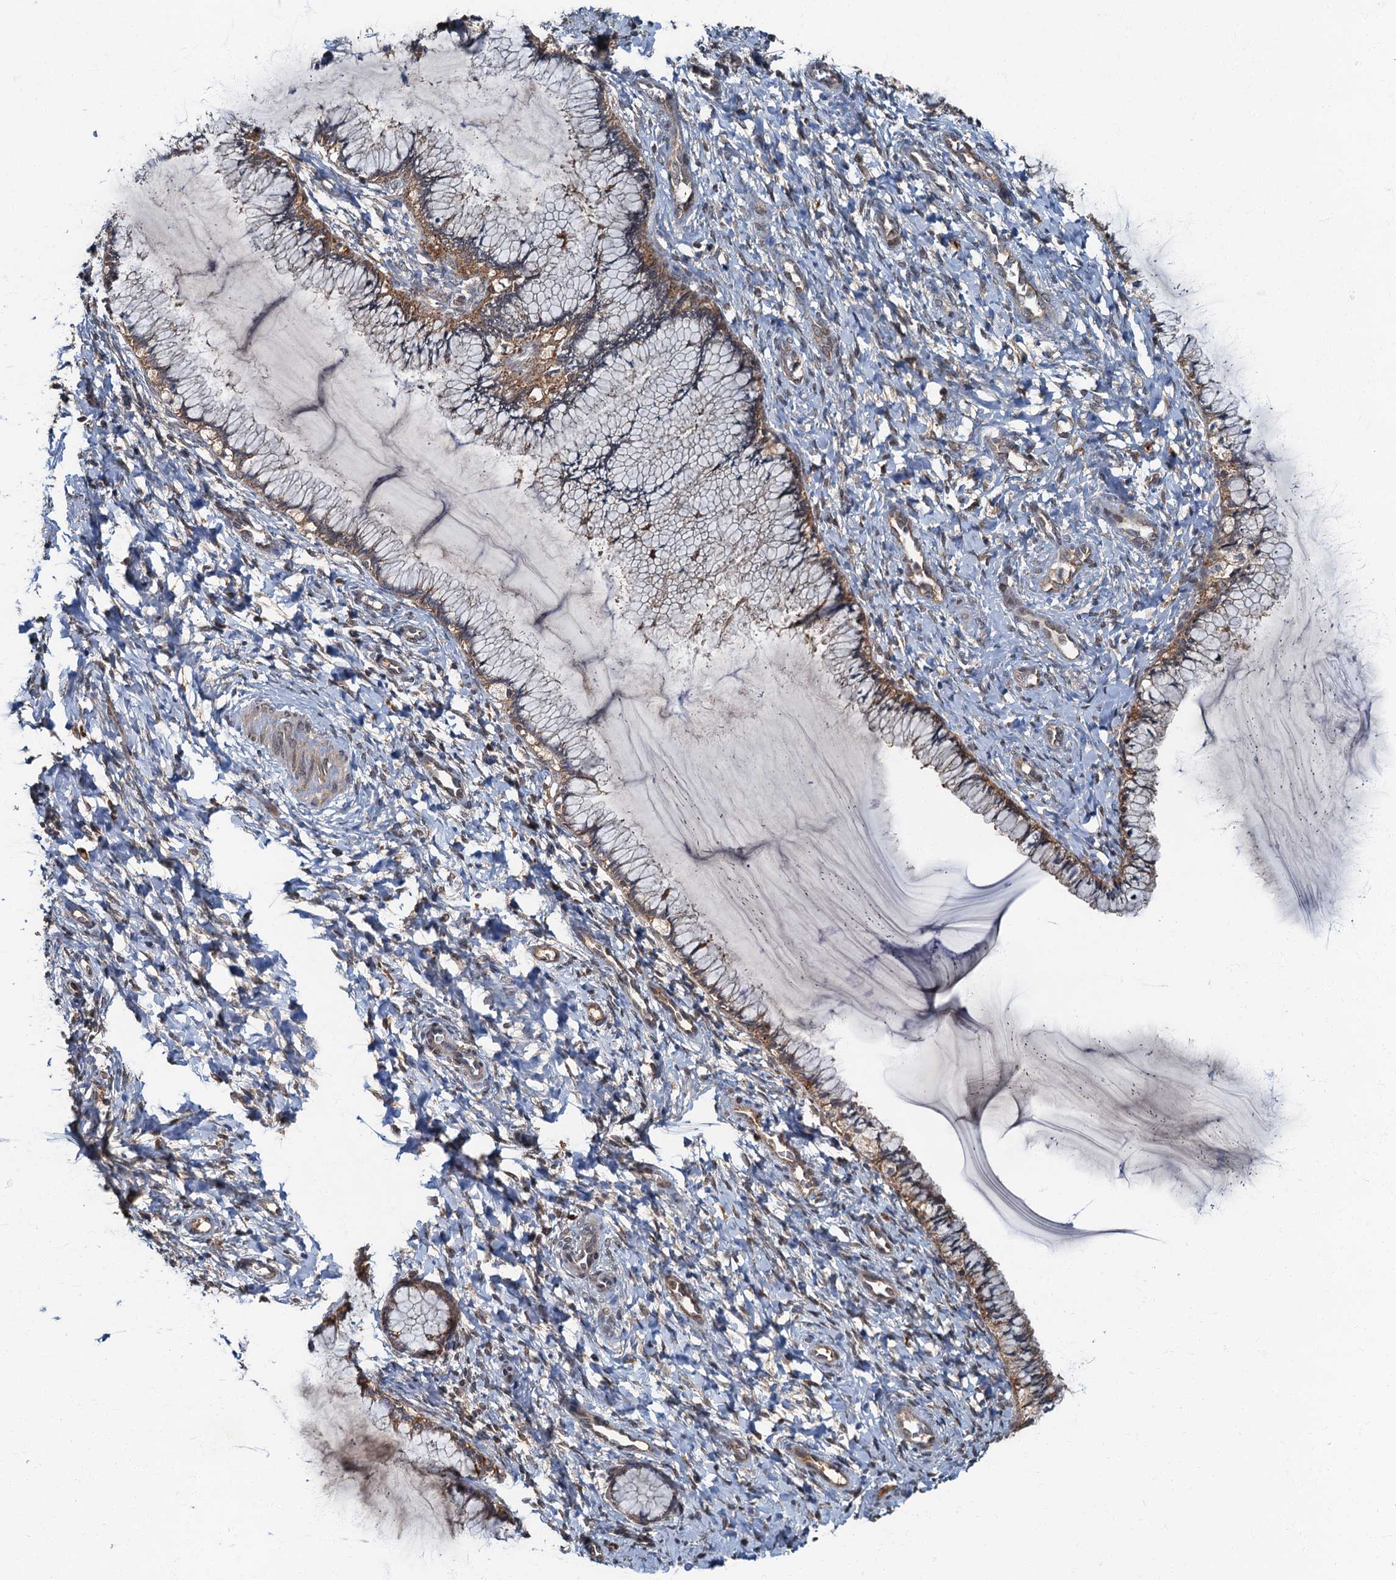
{"staining": {"intensity": "moderate", "quantity": ">75%", "location": "cytoplasmic/membranous"}, "tissue": "cervix", "cell_type": "Glandular cells", "image_type": "normal", "snomed": [{"axis": "morphology", "description": "Normal tissue, NOS"}, {"axis": "morphology", "description": "Adenocarcinoma, NOS"}, {"axis": "topography", "description": "Cervix"}], "caption": "Immunohistochemical staining of benign cervix reveals >75% levels of moderate cytoplasmic/membranous protein positivity in approximately >75% of glandular cells.", "gene": "WDCP", "patient": {"sex": "female", "age": 29}}